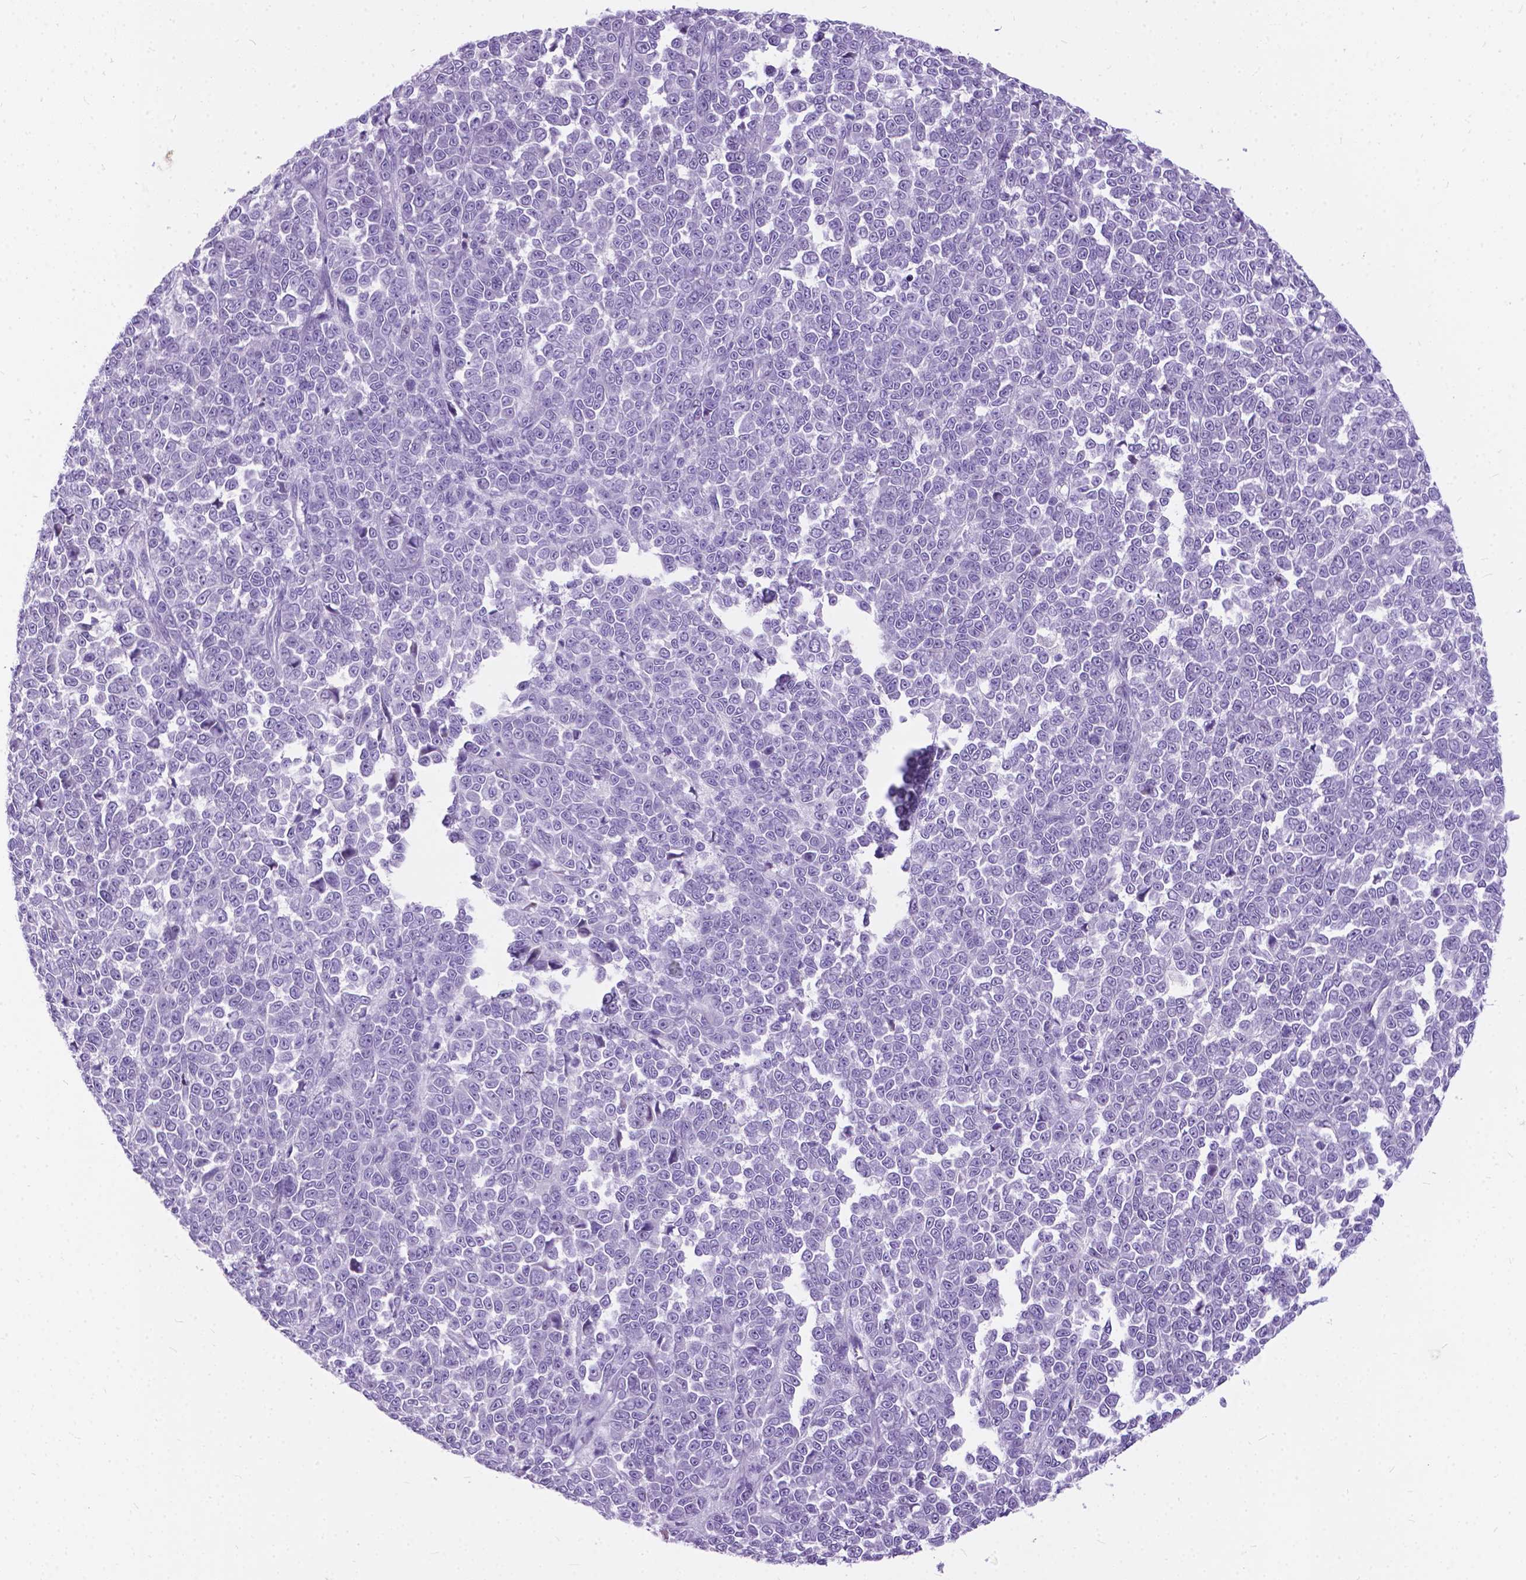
{"staining": {"intensity": "negative", "quantity": "none", "location": "none"}, "tissue": "melanoma", "cell_type": "Tumor cells", "image_type": "cancer", "snomed": [{"axis": "morphology", "description": "Malignant melanoma, NOS"}, {"axis": "topography", "description": "Skin"}], "caption": "Immunohistochemical staining of human malignant melanoma demonstrates no significant expression in tumor cells. Nuclei are stained in blue.", "gene": "BSND", "patient": {"sex": "female", "age": 95}}